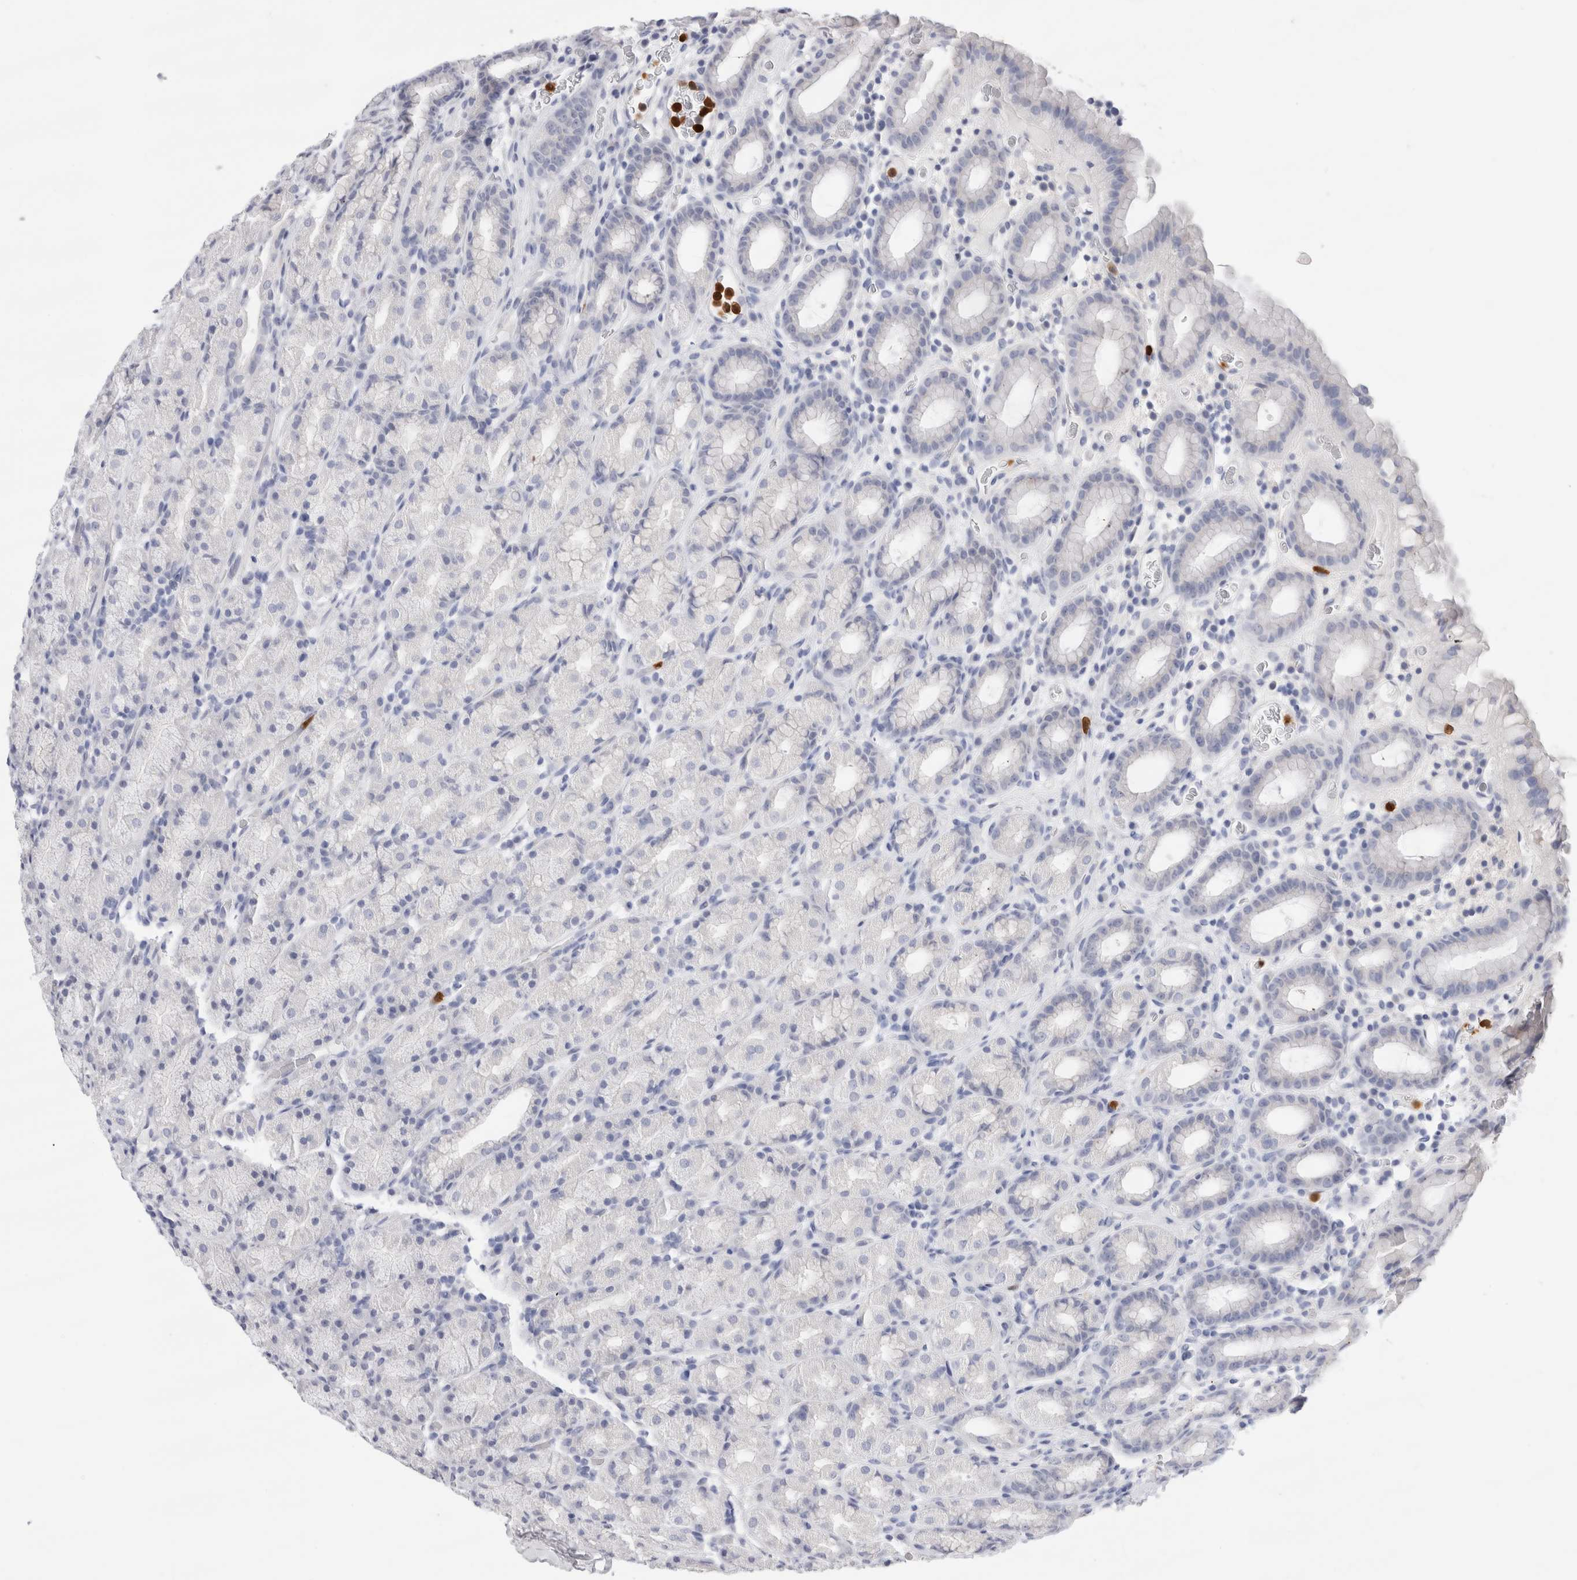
{"staining": {"intensity": "negative", "quantity": "none", "location": "none"}, "tissue": "stomach", "cell_type": "Glandular cells", "image_type": "normal", "snomed": [{"axis": "morphology", "description": "Normal tissue, NOS"}, {"axis": "topography", "description": "Stomach, upper"}], "caption": "A high-resolution micrograph shows immunohistochemistry (IHC) staining of benign stomach, which reveals no significant positivity in glandular cells.", "gene": "SLC10A5", "patient": {"sex": "male", "age": 68}}